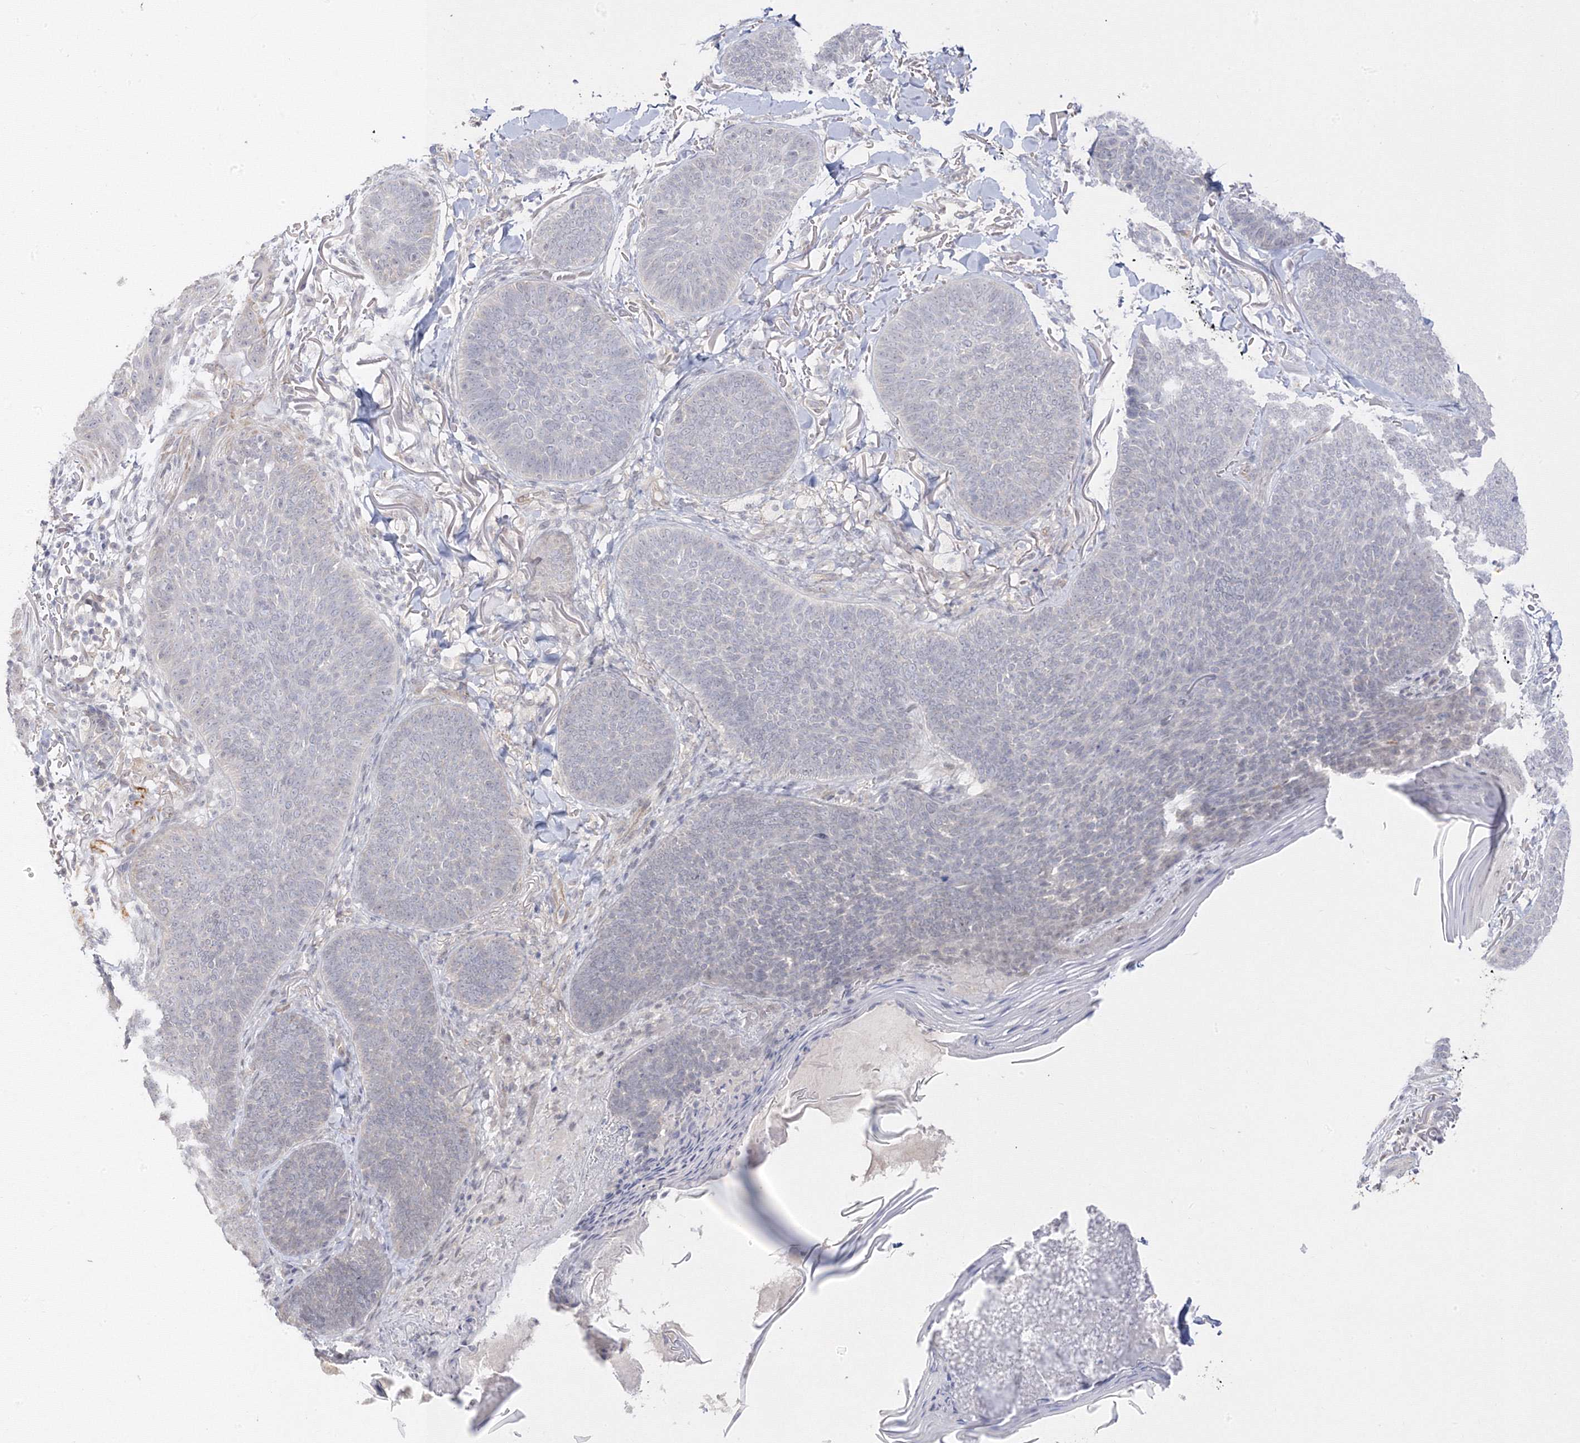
{"staining": {"intensity": "negative", "quantity": "none", "location": "none"}, "tissue": "skin cancer", "cell_type": "Tumor cells", "image_type": "cancer", "snomed": [{"axis": "morphology", "description": "Basal cell carcinoma"}, {"axis": "topography", "description": "Skin"}], "caption": "High power microscopy image of an immunohistochemistry micrograph of basal cell carcinoma (skin), revealing no significant positivity in tumor cells. The staining is performed using DAB brown chromogen with nuclei counter-stained in using hematoxylin.", "gene": "C2CD2", "patient": {"sex": "male", "age": 85}}